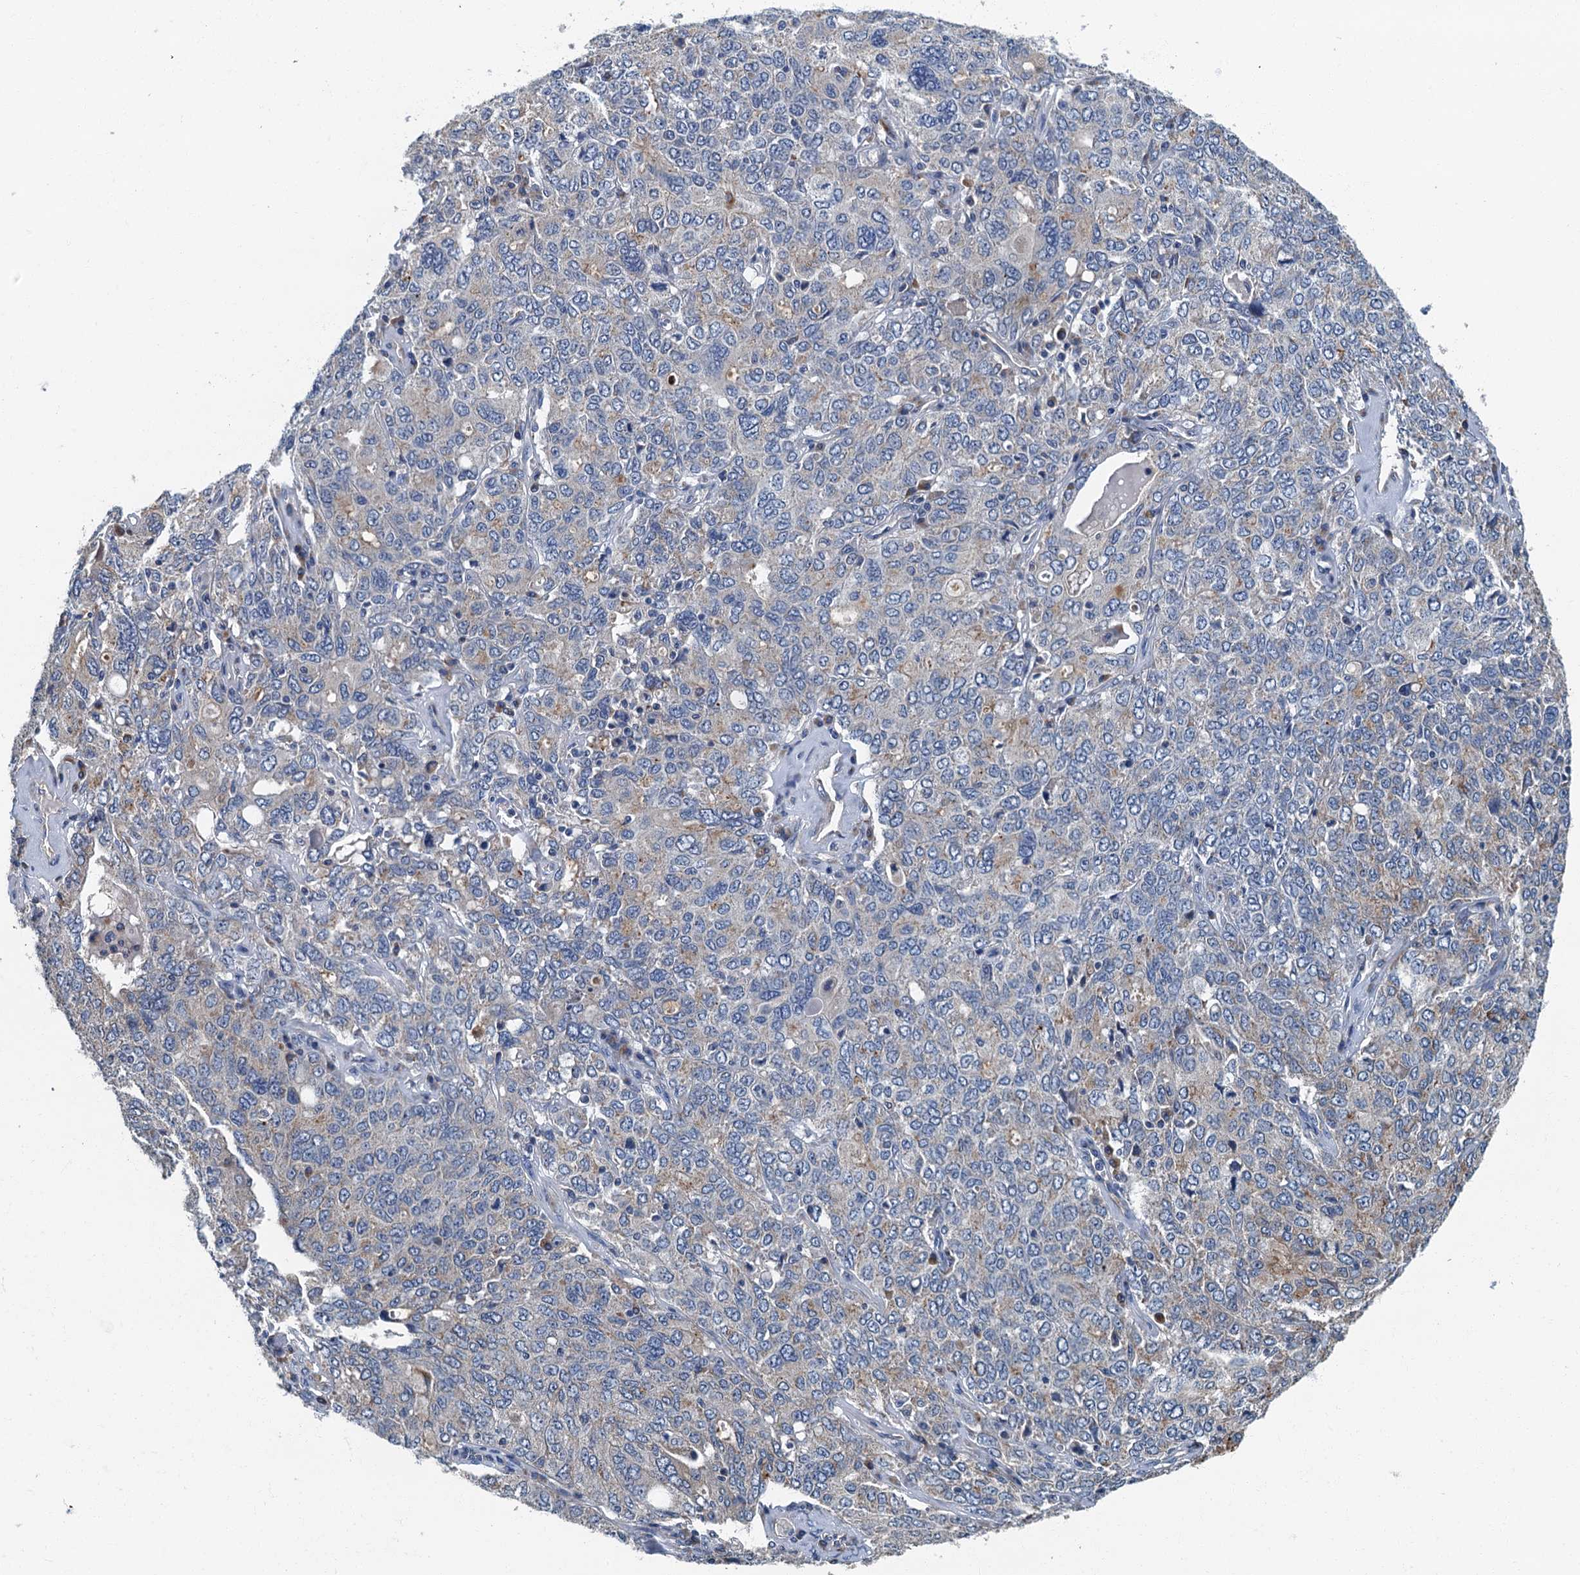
{"staining": {"intensity": "weak", "quantity": "<25%", "location": "cytoplasmic/membranous"}, "tissue": "ovarian cancer", "cell_type": "Tumor cells", "image_type": "cancer", "snomed": [{"axis": "morphology", "description": "Carcinoma, endometroid"}, {"axis": "topography", "description": "Ovary"}], "caption": "A histopathology image of human ovarian endometroid carcinoma is negative for staining in tumor cells.", "gene": "DDX49", "patient": {"sex": "female", "age": 62}}